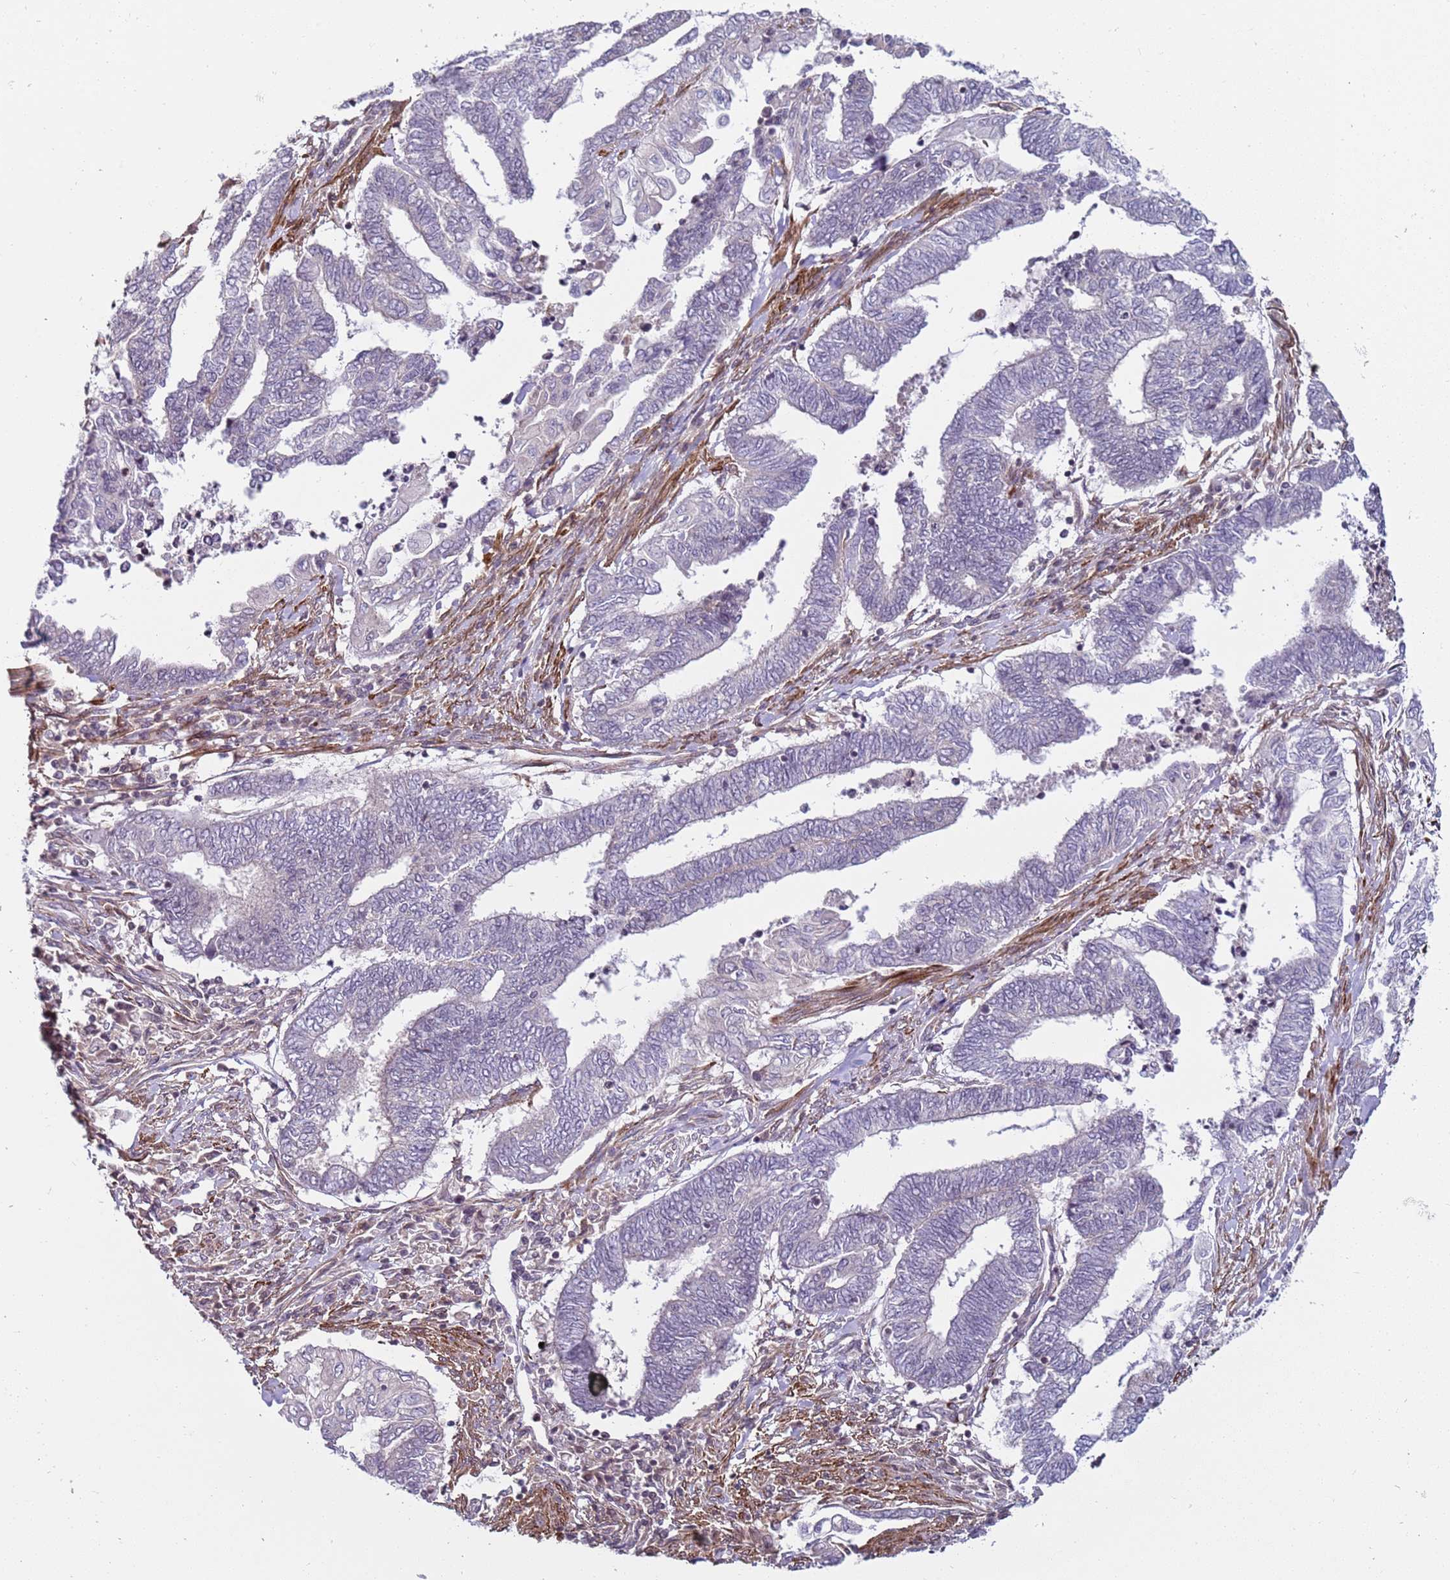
{"staining": {"intensity": "negative", "quantity": "none", "location": "none"}, "tissue": "endometrial cancer", "cell_type": "Tumor cells", "image_type": "cancer", "snomed": [{"axis": "morphology", "description": "Adenocarcinoma, NOS"}, {"axis": "topography", "description": "Uterus"}, {"axis": "topography", "description": "Endometrium"}], "caption": "An immunohistochemistry image of endometrial cancer is shown. There is no staining in tumor cells of endometrial cancer. (DAB IHC visualized using brightfield microscopy, high magnification).", "gene": "SNAPC4", "patient": {"sex": "female", "age": 70}}